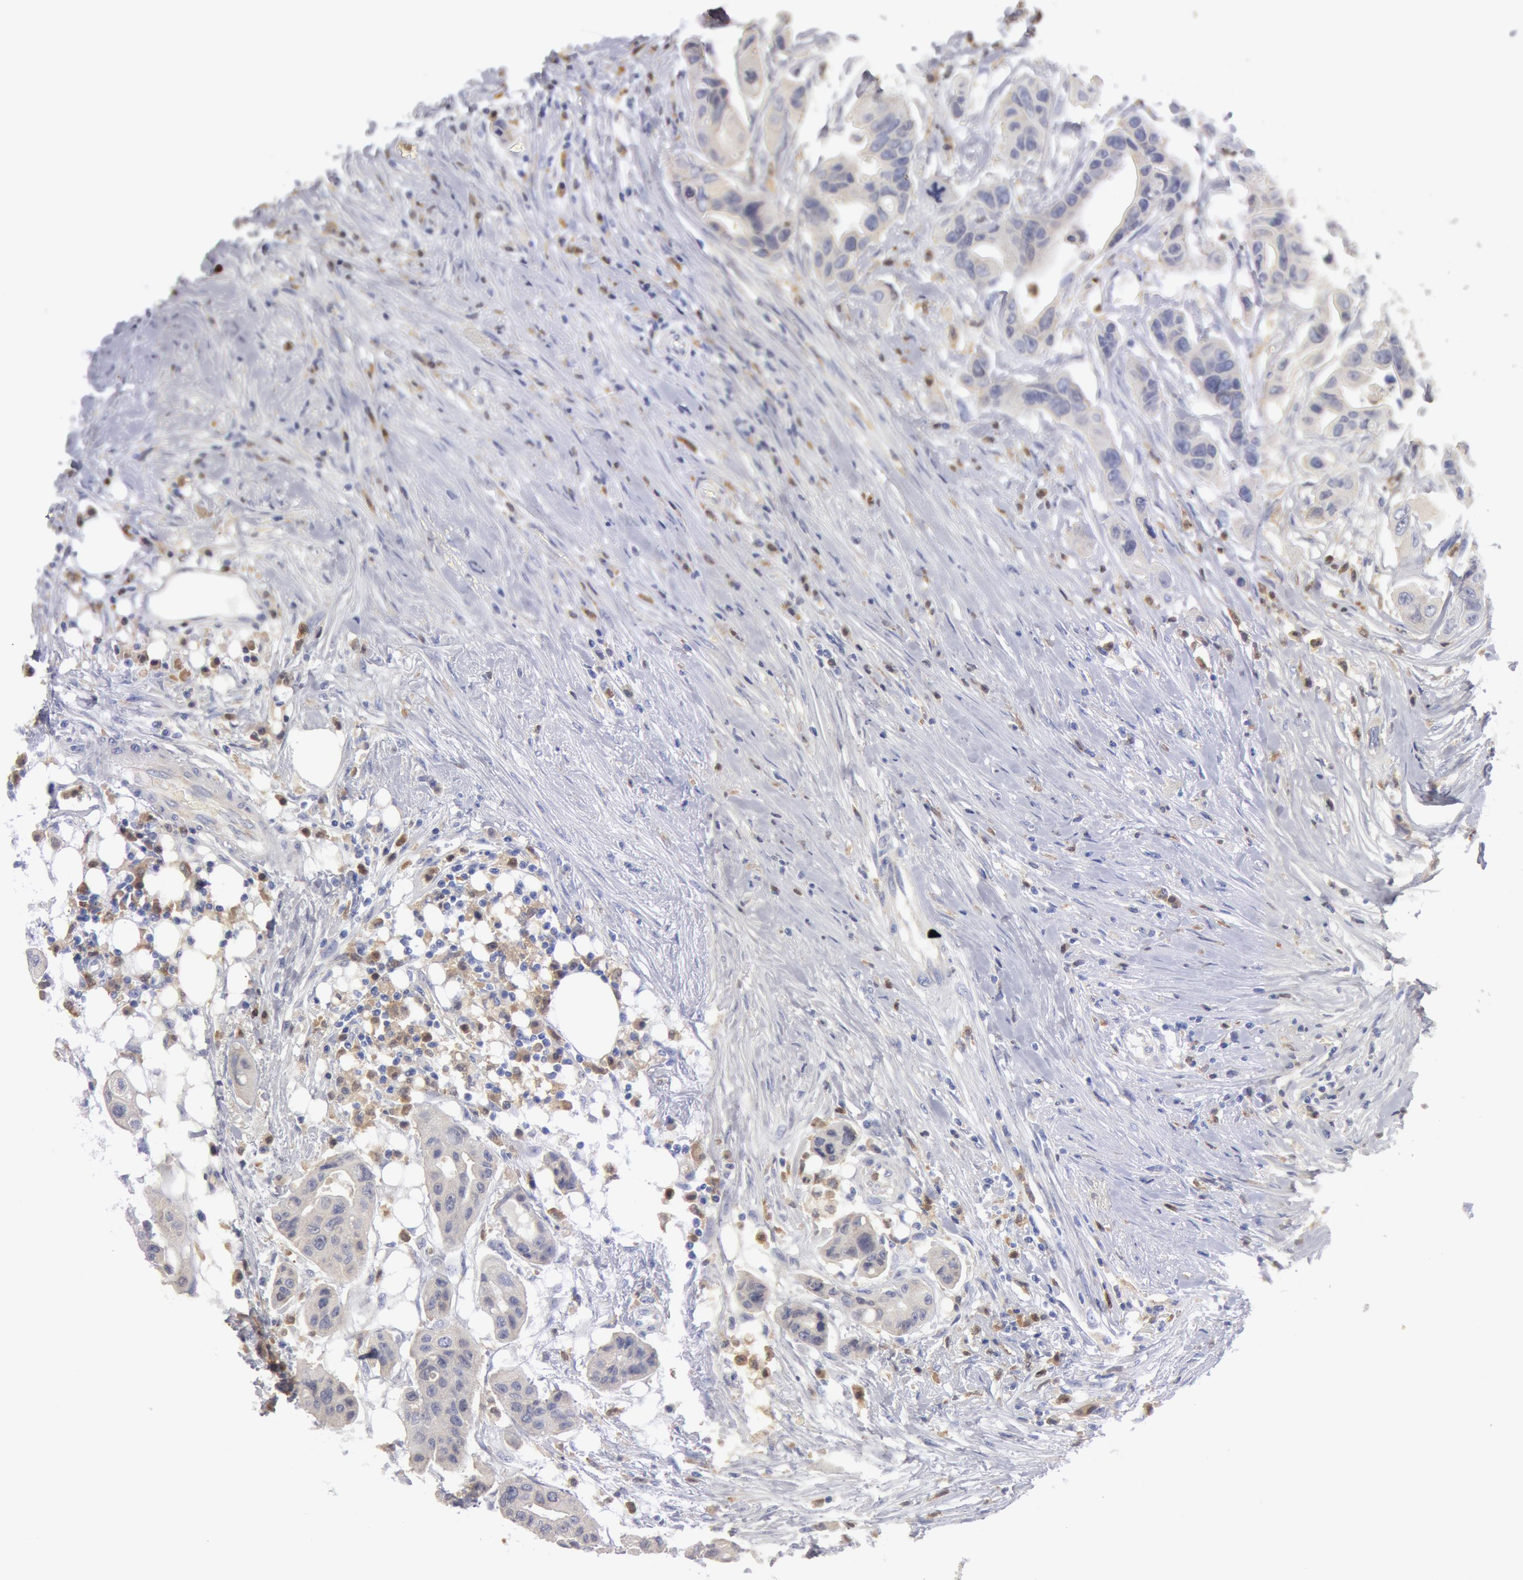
{"staining": {"intensity": "weak", "quantity": ">75%", "location": "cytoplasmic/membranous"}, "tissue": "colorectal cancer", "cell_type": "Tumor cells", "image_type": "cancer", "snomed": [{"axis": "morphology", "description": "Adenocarcinoma, NOS"}, {"axis": "topography", "description": "Colon"}], "caption": "Immunohistochemistry (IHC) of colorectal cancer reveals low levels of weak cytoplasmic/membranous positivity in approximately >75% of tumor cells.", "gene": "SYK", "patient": {"sex": "female", "age": 70}}